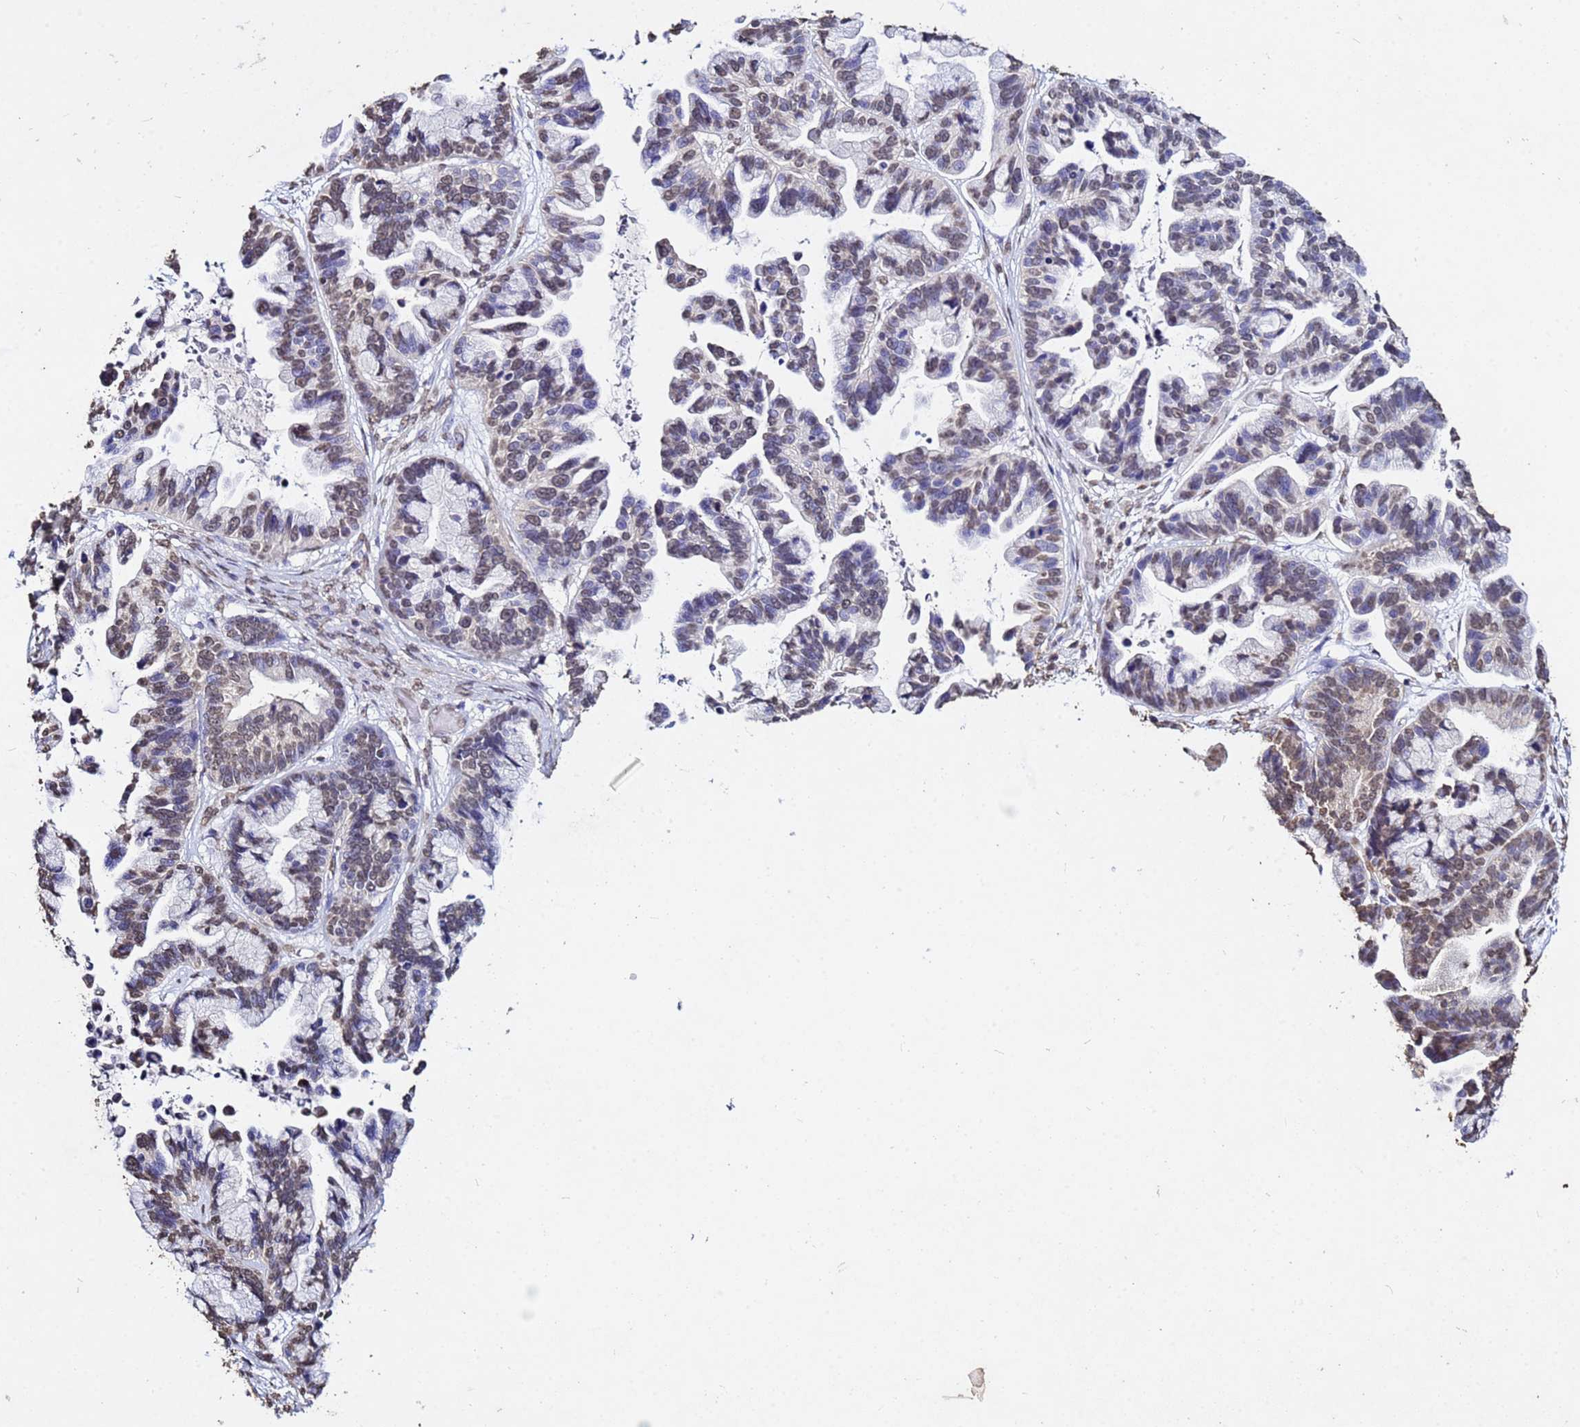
{"staining": {"intensity": "moderate", "quantity": ">75%", "location": "nuclear"}, "tissue": "ovarian cancer", "cell_type": "Tumor cells", "image_type": "cancer", "snomed": [{"axis": "morphology", "description": "Cystadenocarcinoma, serous, NOS"}, {"axis": "topography", "description": "Ovary"}], "caption": "This image exhibits ovarian cancer stained with immunohistochemistry (IHC) to label a protein in brown. The nuclear of tumor cells show moderate positivity for the protein. Nuclei are counter-stained blue.", "gene": "MYOCD", "patient": {"sex": "female", "age": 56}}